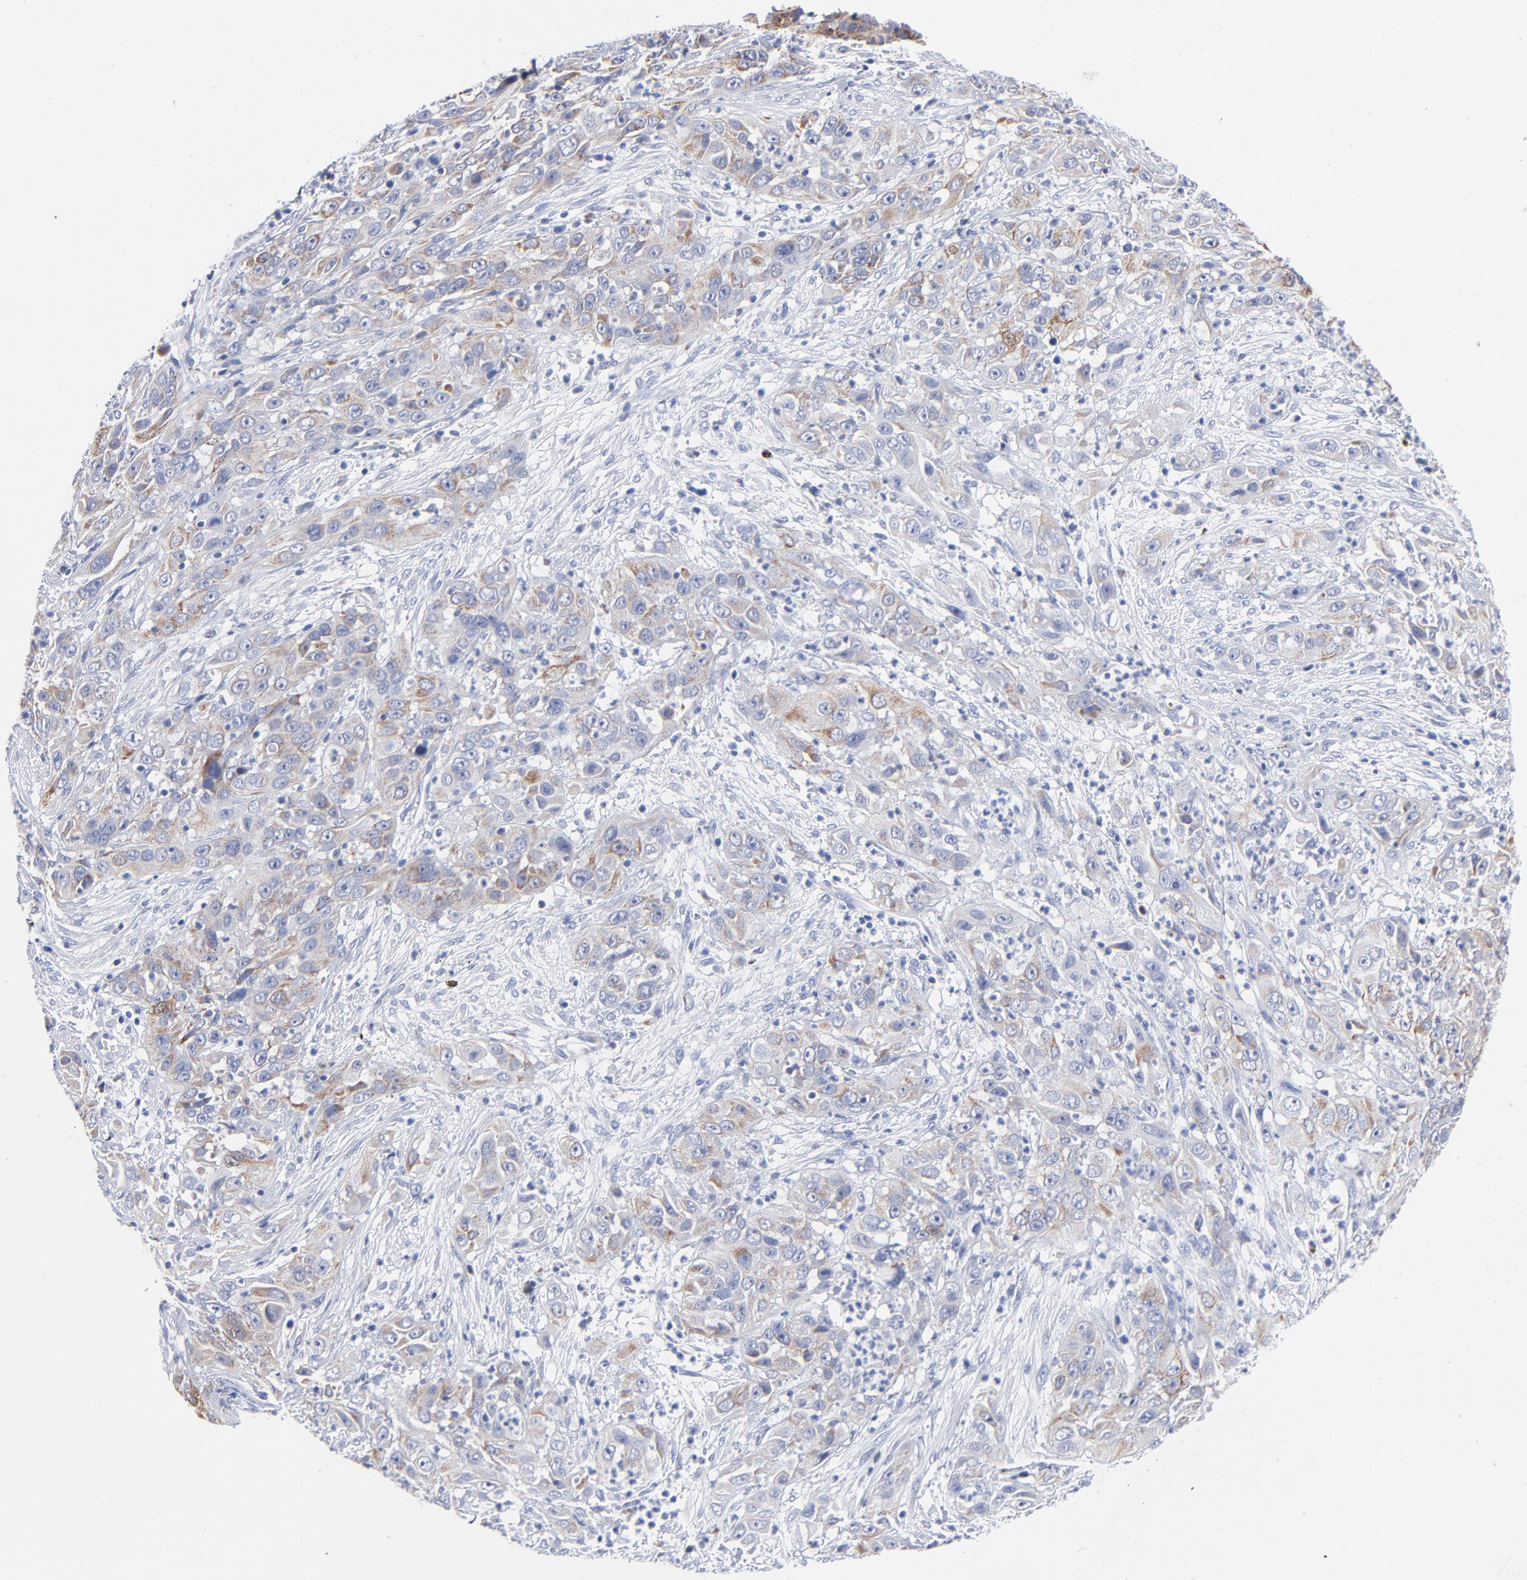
{"staining": {"intensity": "weak", "quantity": "<25%", "location": "cytoplasmic/membranous"}, "tissue": "cervical cancer", "cell_type": "Tumor cells", "image_type": "cancer", "snomed": [{"axis": "morphology", "description": "Squamous cell carcinoma, NOS"}, {"axis": "topography", "description": "Cervix"}], "caption": "DAB (3,3'-diaminobenzidine) immunohistochemical staining of cervical cancer exhibits no significant expression in tumor cells.", "gene": "CHCHD10", "patient": {"sex": "female", "age": 32}}